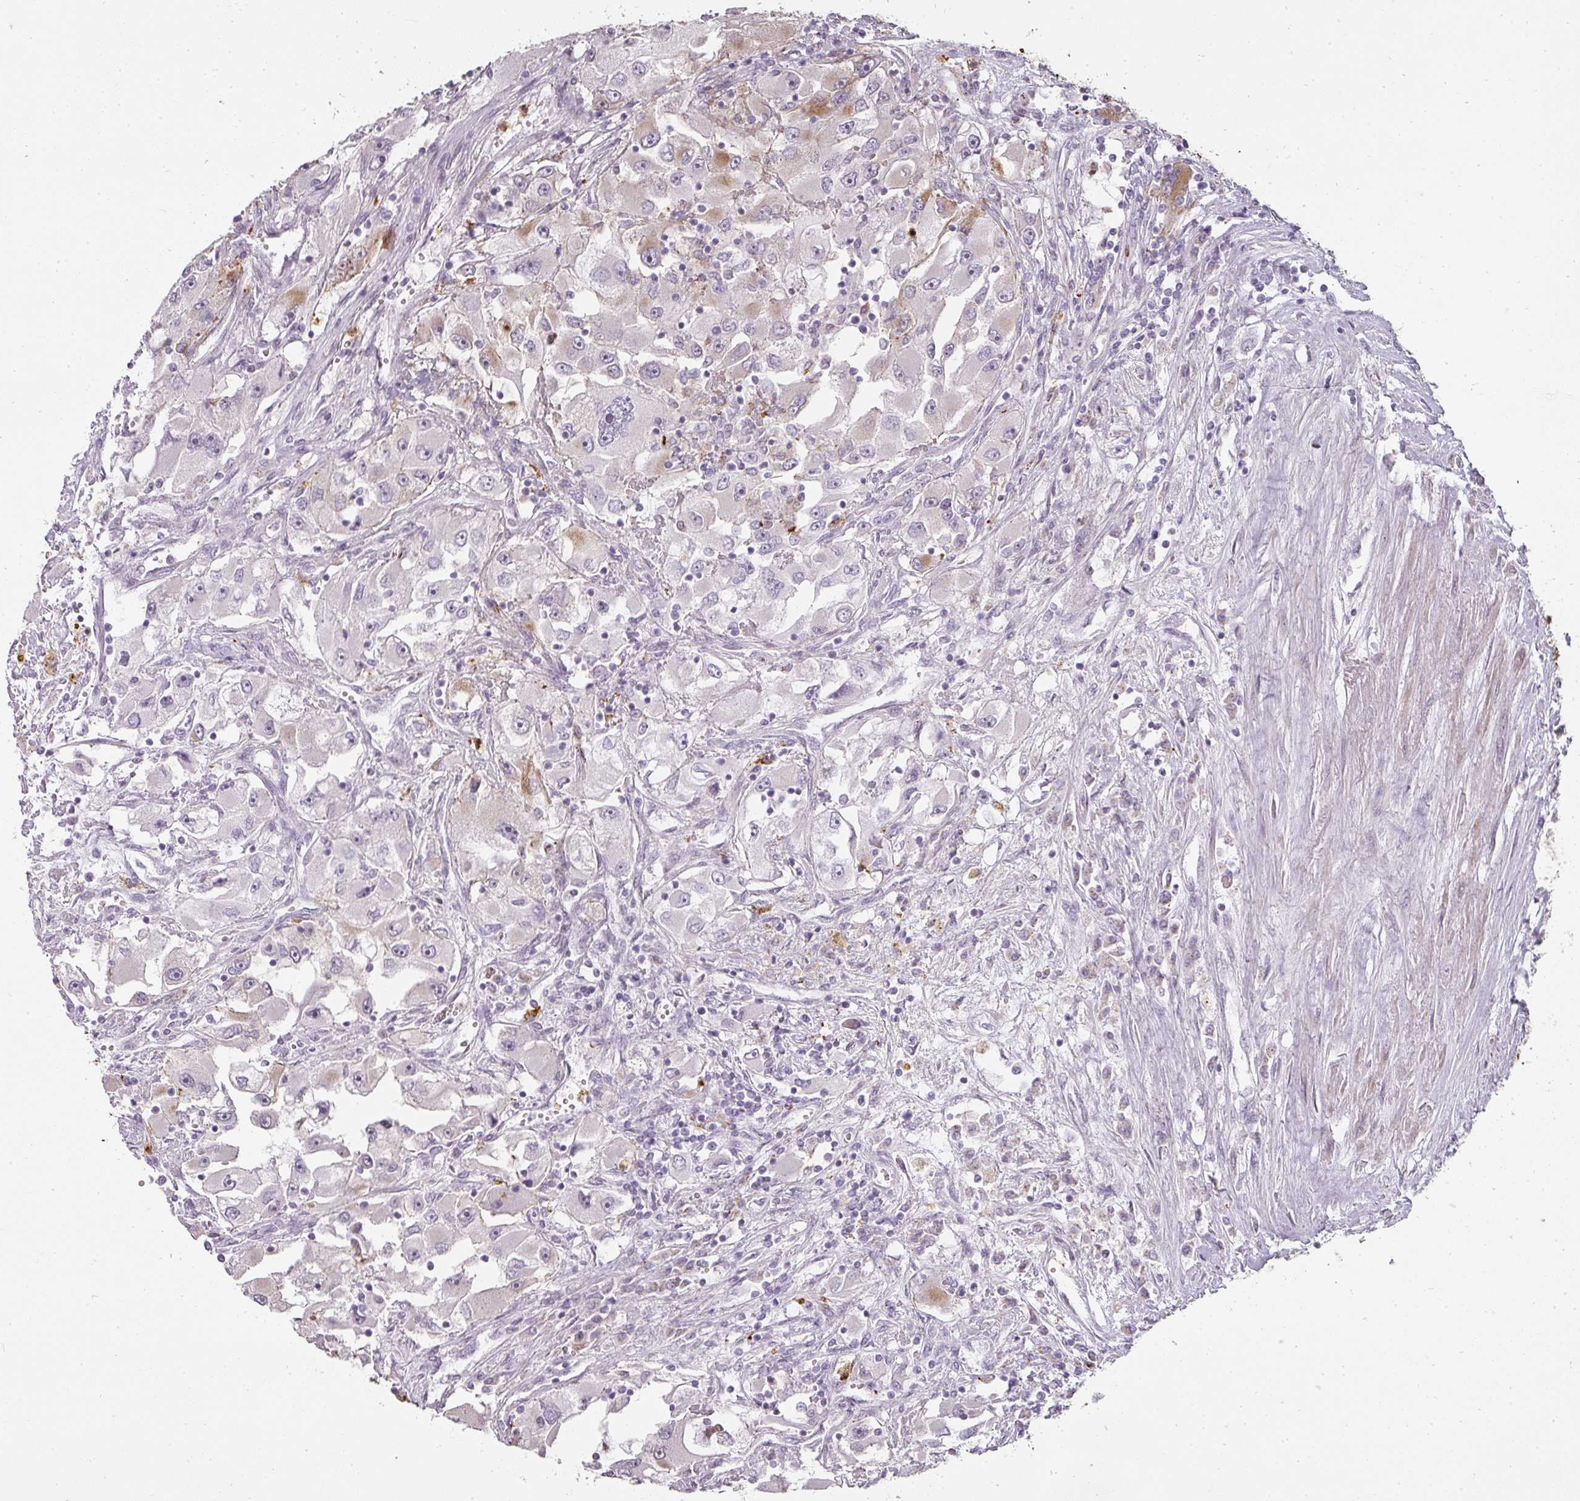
{"staining": {"intensity": "weak", "quantity": "<25%", "location": "cytoplasmic/membranous"}, "tissue": "renal cancer", "cell_type": "Tumor cells", "image_type": "cancer", "snomed": [{"axis": "morphology", "description": "Adenocarcinoma, NOS"}, {"axis": "topography", "description": "Kidney"}], "caption": "Human renal adenocarcinoma stained for a protein using immunohistochemistry displays no expression in tumor cells.", "gene": "BIK", "patient": {"sex": "female", "age": 52}}